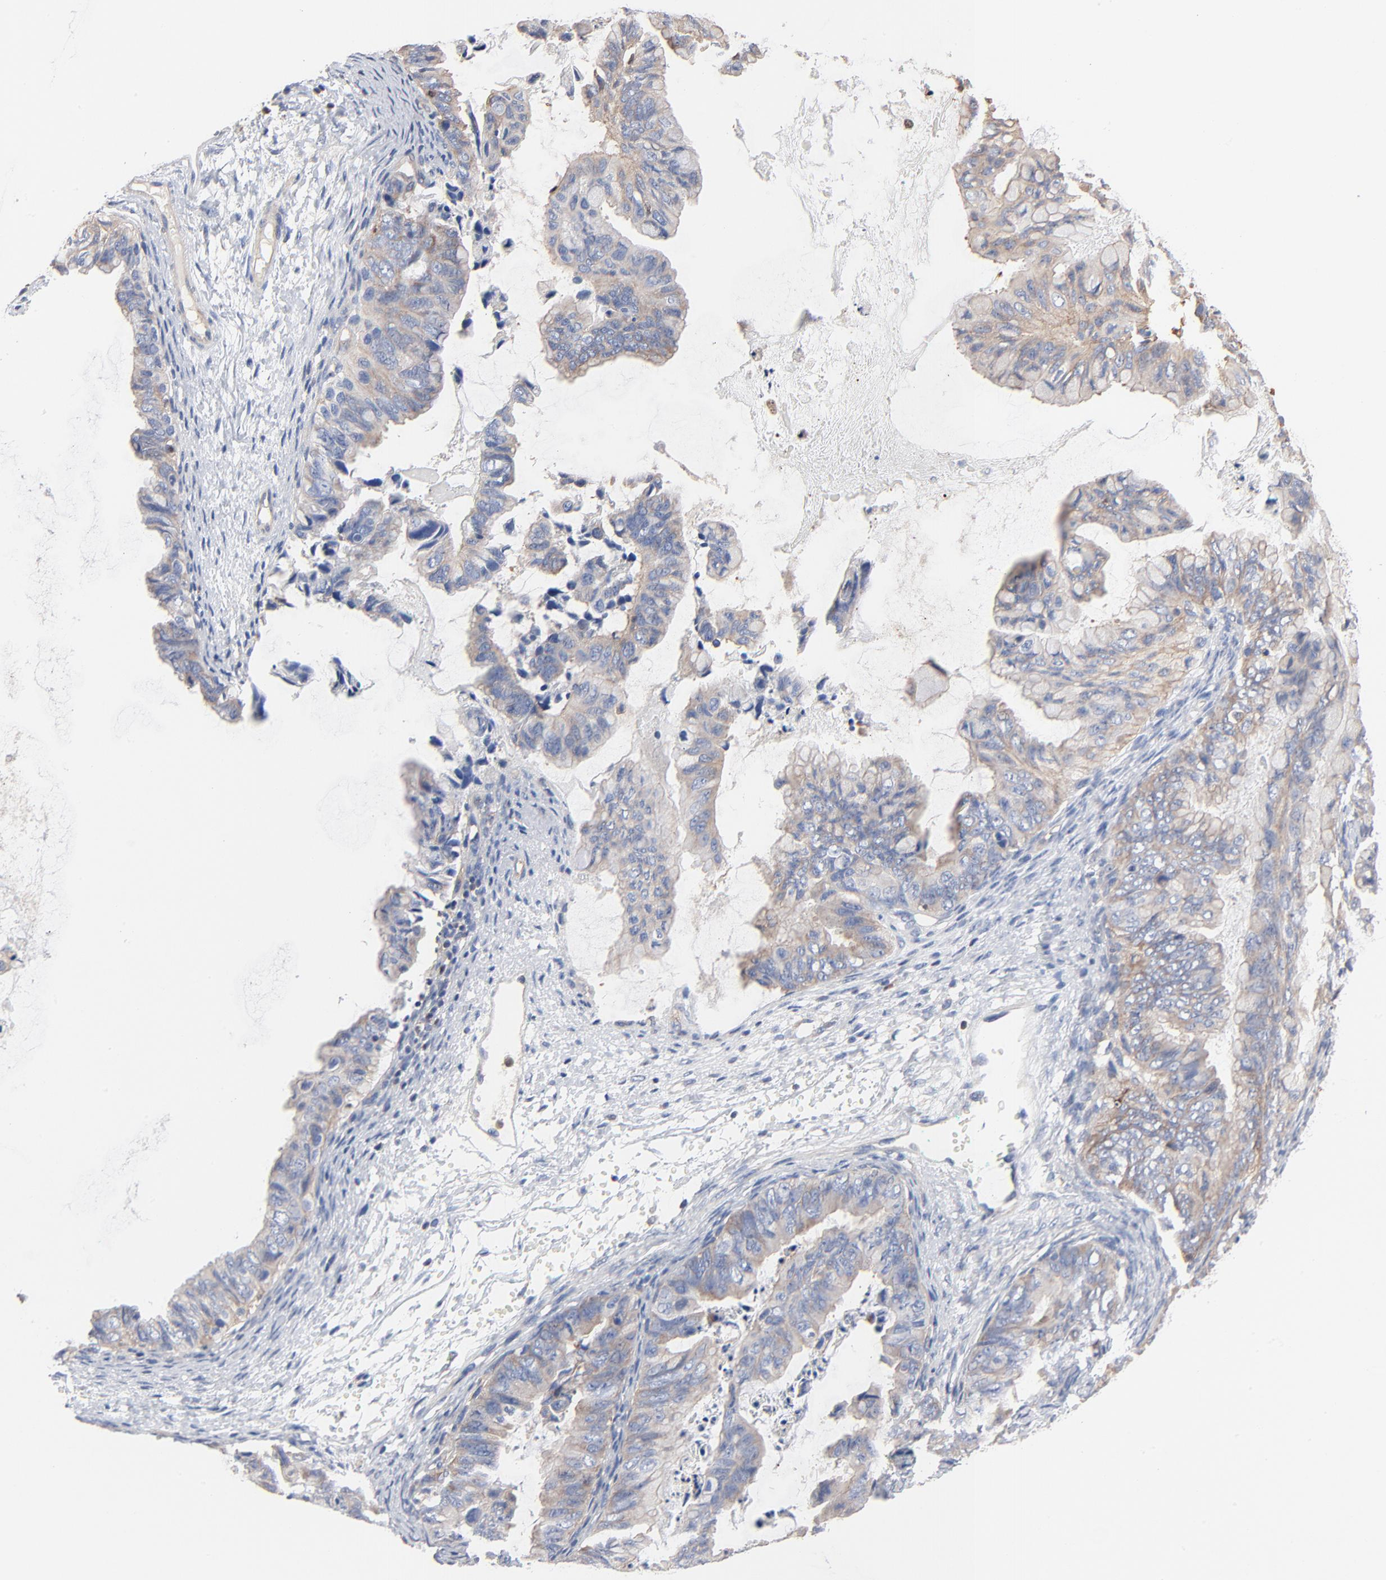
{"staining": {"intensity": "negative", "quantity": "none", "location": "none"}, "tissue": "ovarian cancer", "cell_type": "Tumor cells", "image_type": "cancer", "snomed": [{"axis": "morphology", "description": "Cystadenocarcinoma, mucinous, NOS"}, {"axis": "topography", "description": "Ovary"}], "caption": "There is no significant expression in tumor cells of mucinous cystadenocarcinoma (ovarian).", "gene": "ARHGEF6", "patient": {"sex": "female", "age": 36}}